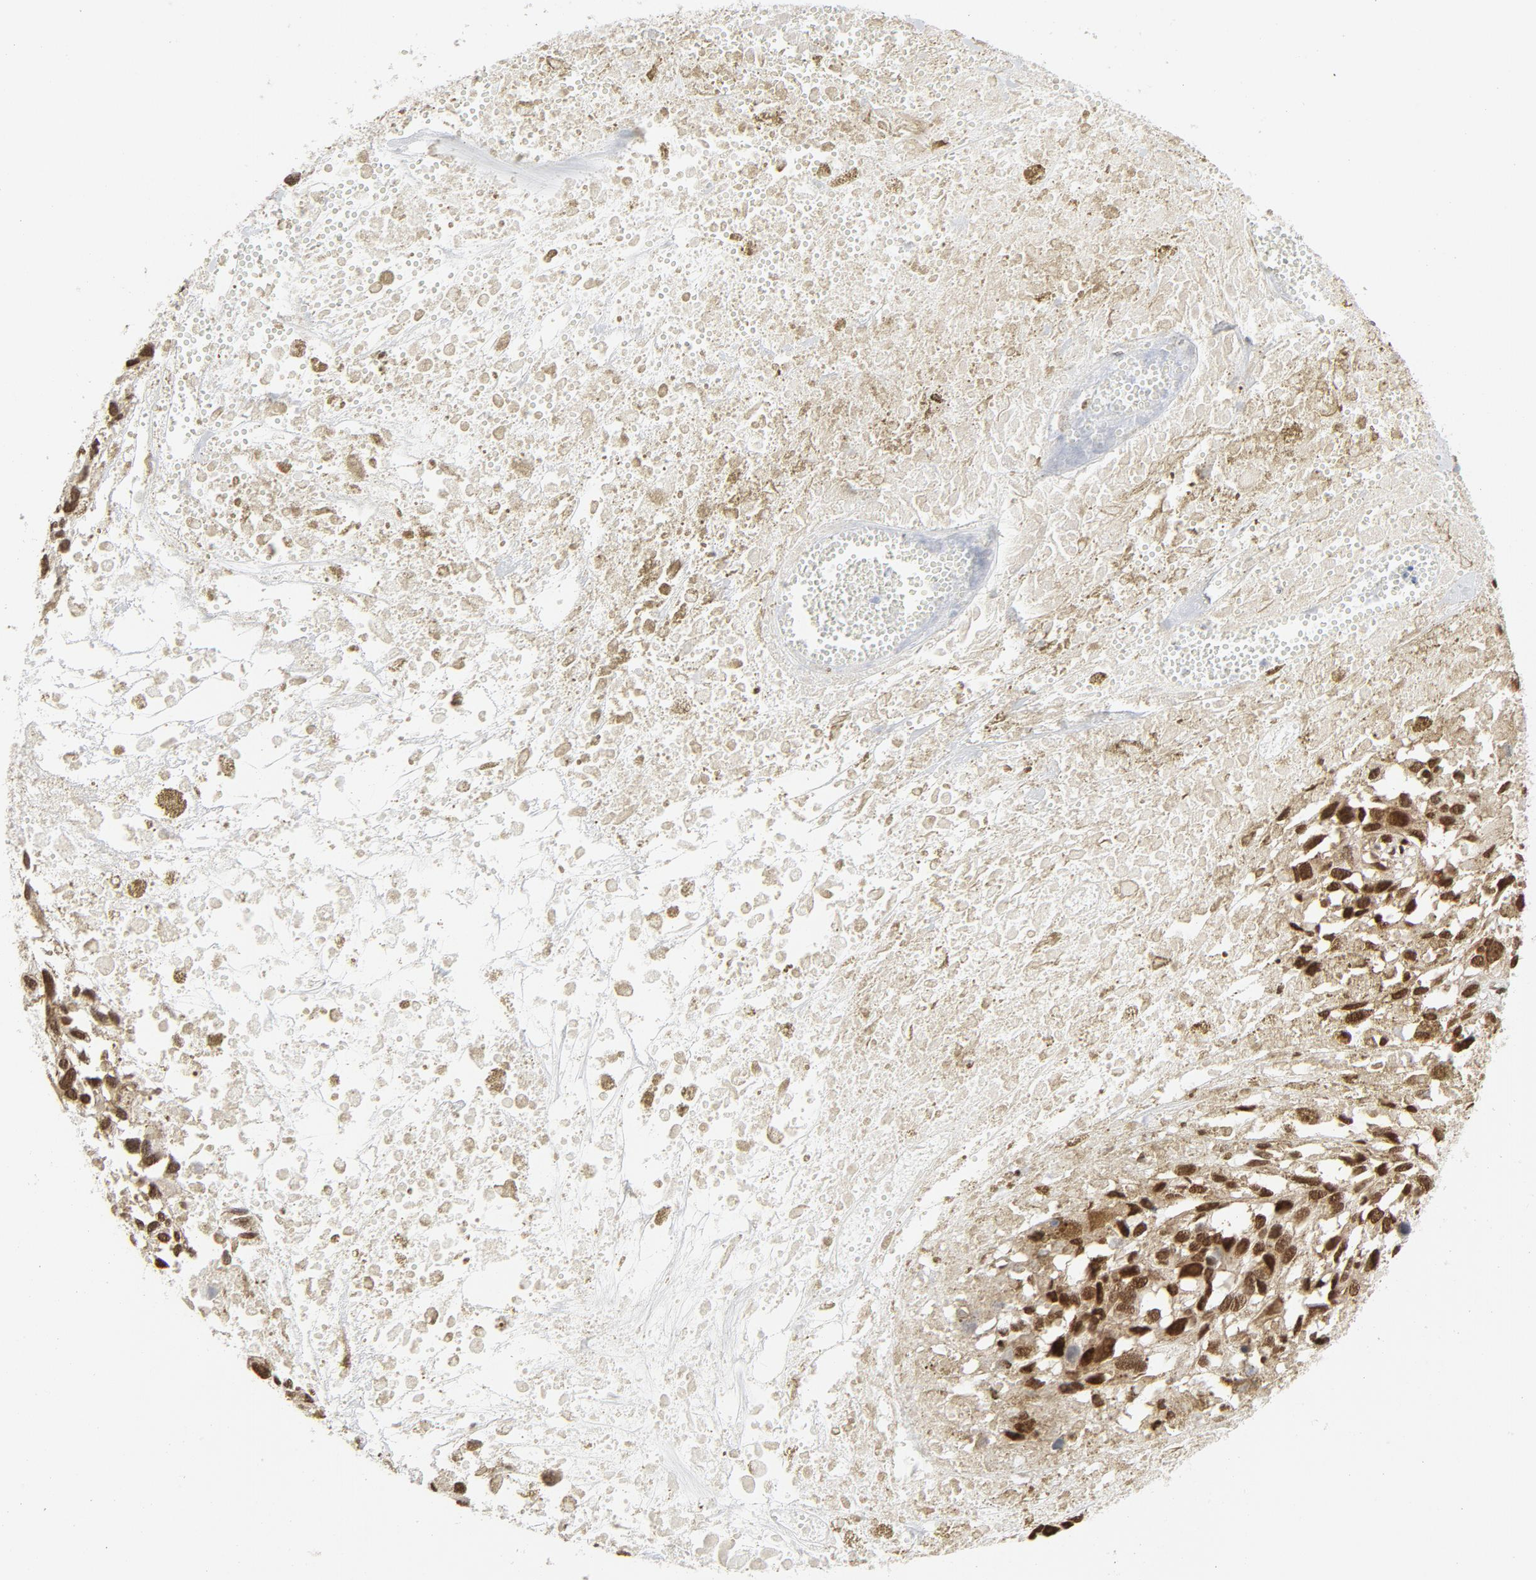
{"staining": {"intensity": "strong", "quantity": ">75%", "location": "nuclear"}, "tissue": "melanoma", "cell_type": "Tumor cells", "image_type": "cancer", "snomed": [{"axis": "morphology", "description": "Malignant melanoma, Metastatic site"}, {"axis": "topography", "description": "Lymph node"}], "caption": "DAB immunohistochemical staining of malignant melanoma (metastatic site) reveals strong nuclear protein positivity in approximately >75% of tumor cells. (brown staining indicates protein expression, while blue staining denotes nuclei).", "gene": "ERCC1", "patient": {"sex": "male", "age": 59}}